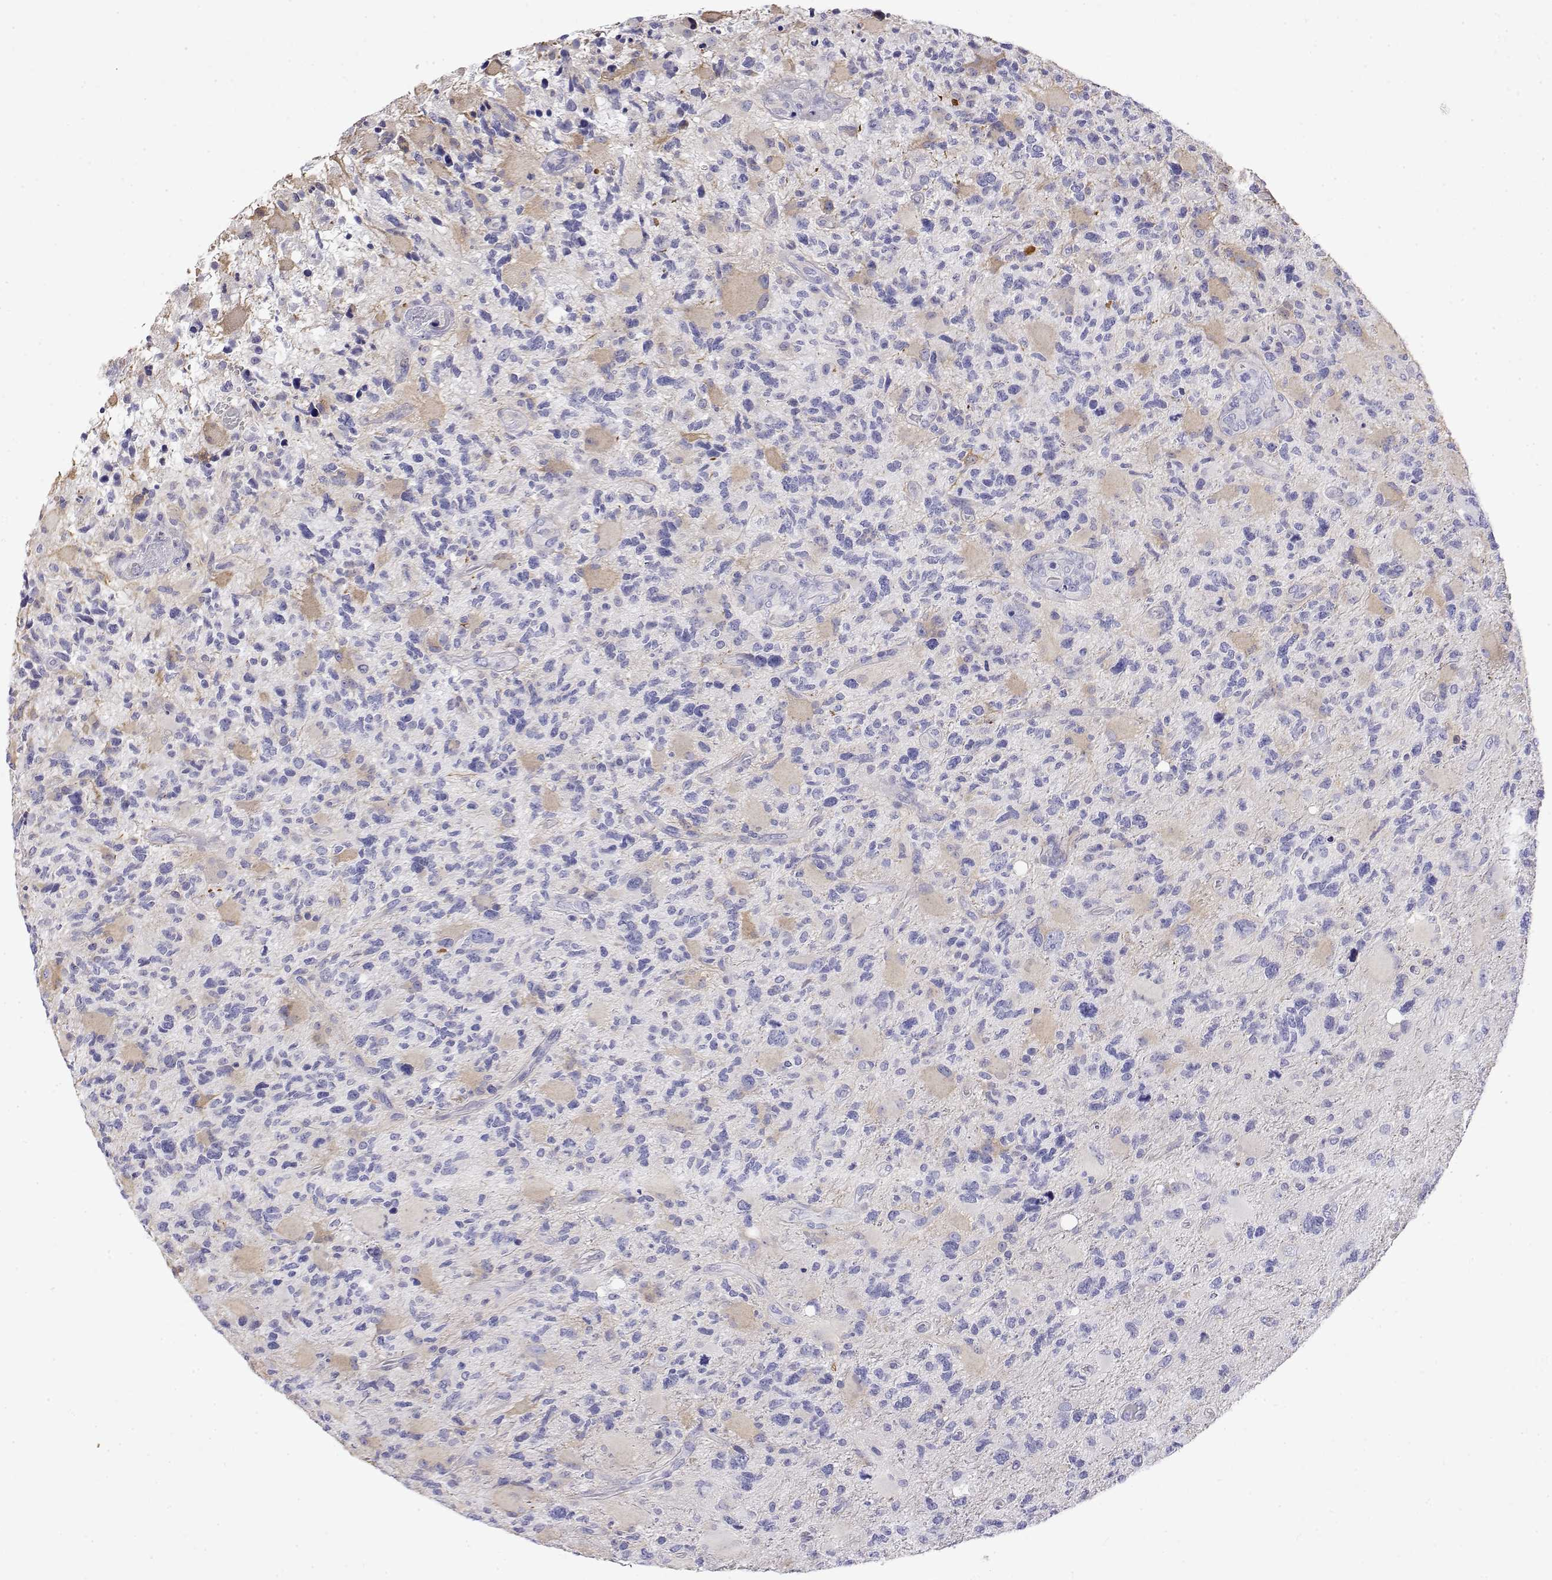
{"staining": {"intensity": "negative", "quantity": "none", "location": "none"}, "tissue": "glioma", "cell_type": "Tumor cells", "image_type": "cancer", "snomed": [{"axis": "morphology", "description": "Glioma, malignant, High grade"}, {"axis": "topography", "description": "Brain"}], "caption": "Protein analysis of glioma exhibits no significant positivity in tumor cells. (Immunohistochemistry (ihc), brightfield microscopy, high magnification).", "gene": "LY6D", "patient": {"sex": "female", "age": 71}}